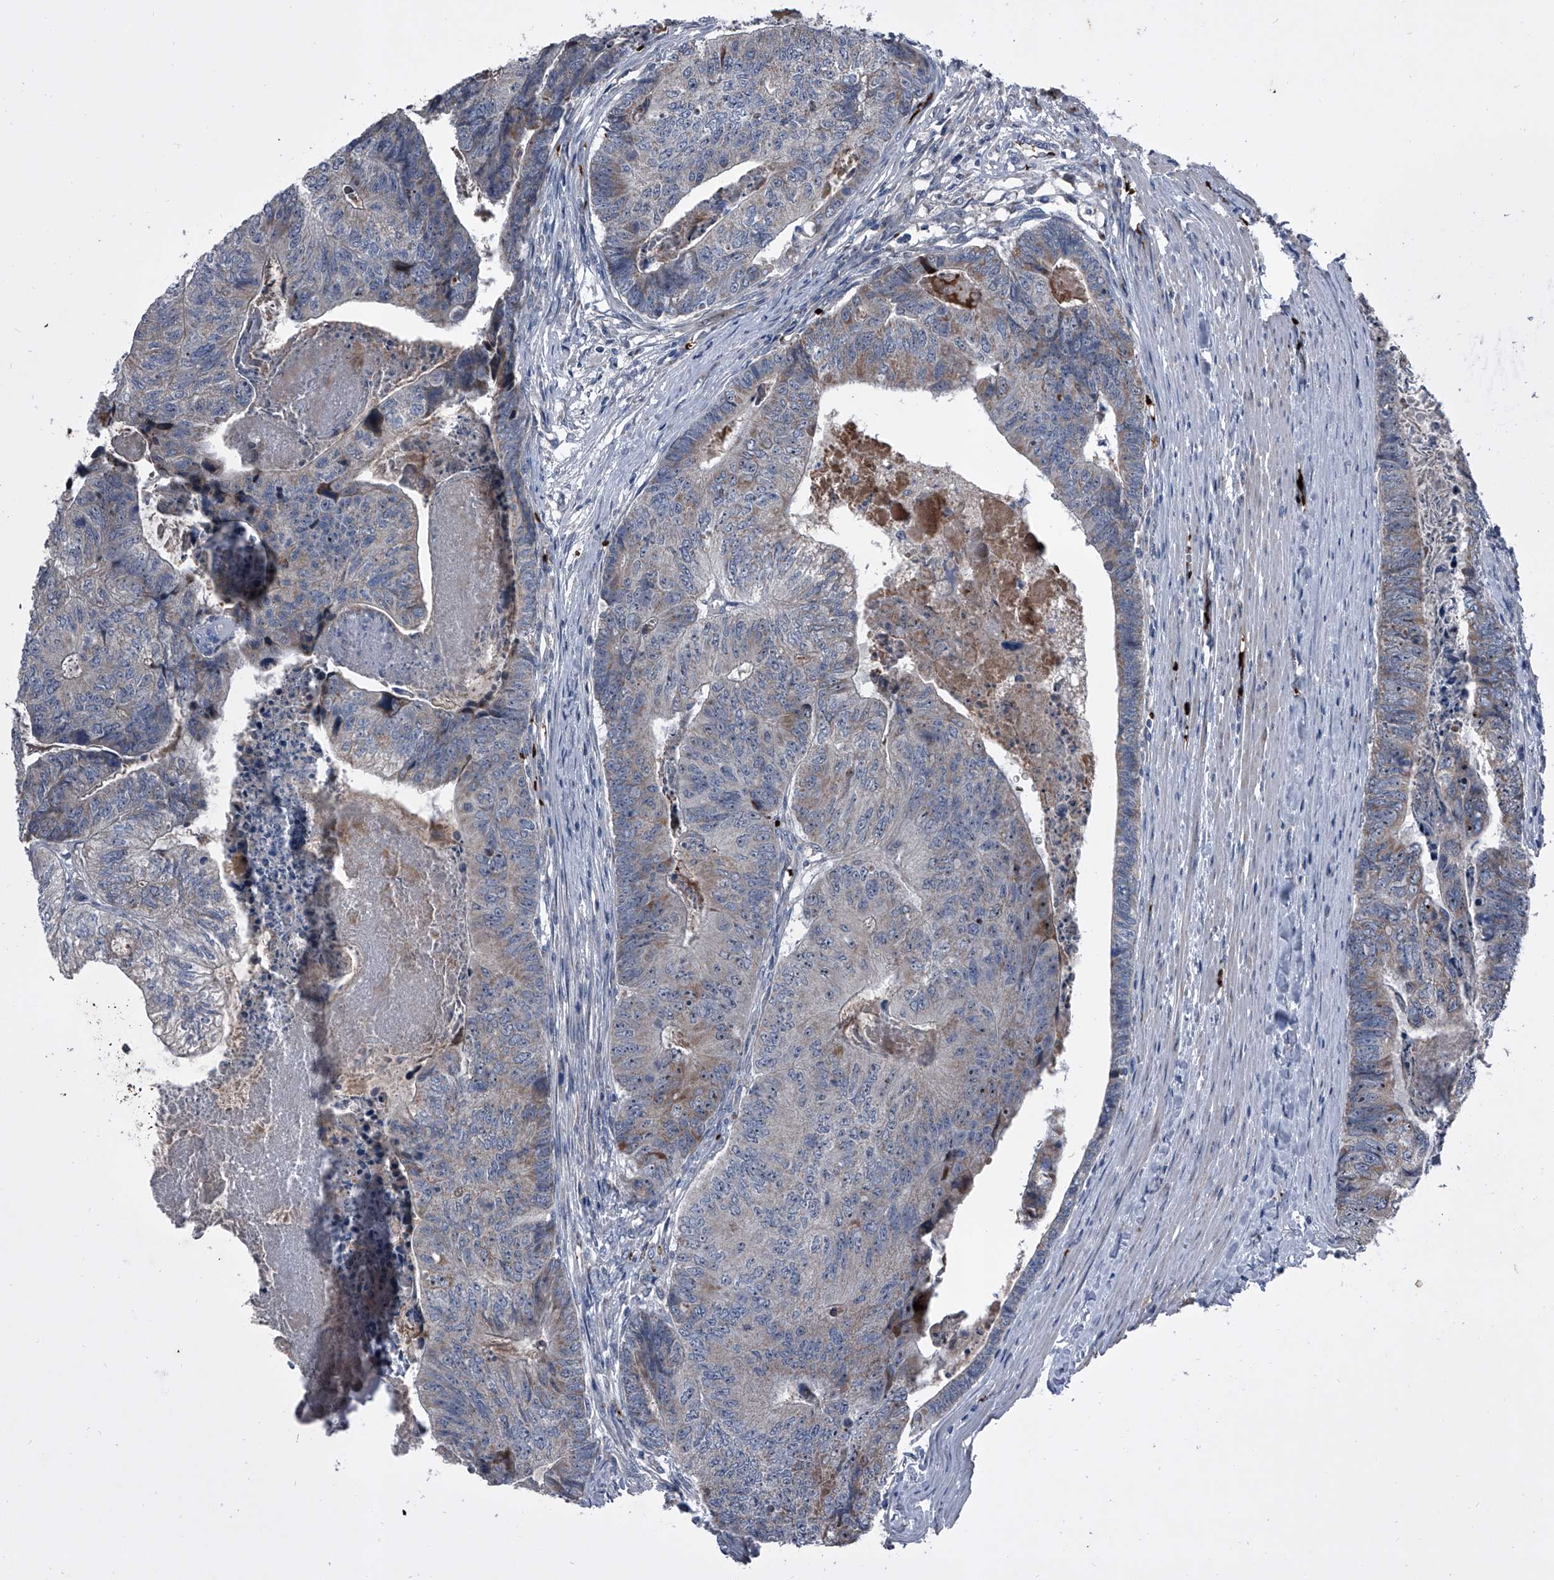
{"staining": {"intensity": "moderate", "quantity": "<25%", "location": "nuclear"}, "tissue": "colorectal cancer", "cell_type": "Tumor cells", "image_type": "cancer", "snomed": [{"axis": "morphology", "description": "Adenocarcinoma, NOS"}, {"axis": "topography", "description": "Colon"}], "caption": "A brown stain highlights moderate nuclear expression of a protein in adenocarcinoma (colorectal) tumor cells.", "gene": "CEP85L", "patient": {"sex": "female", "age": 67}}